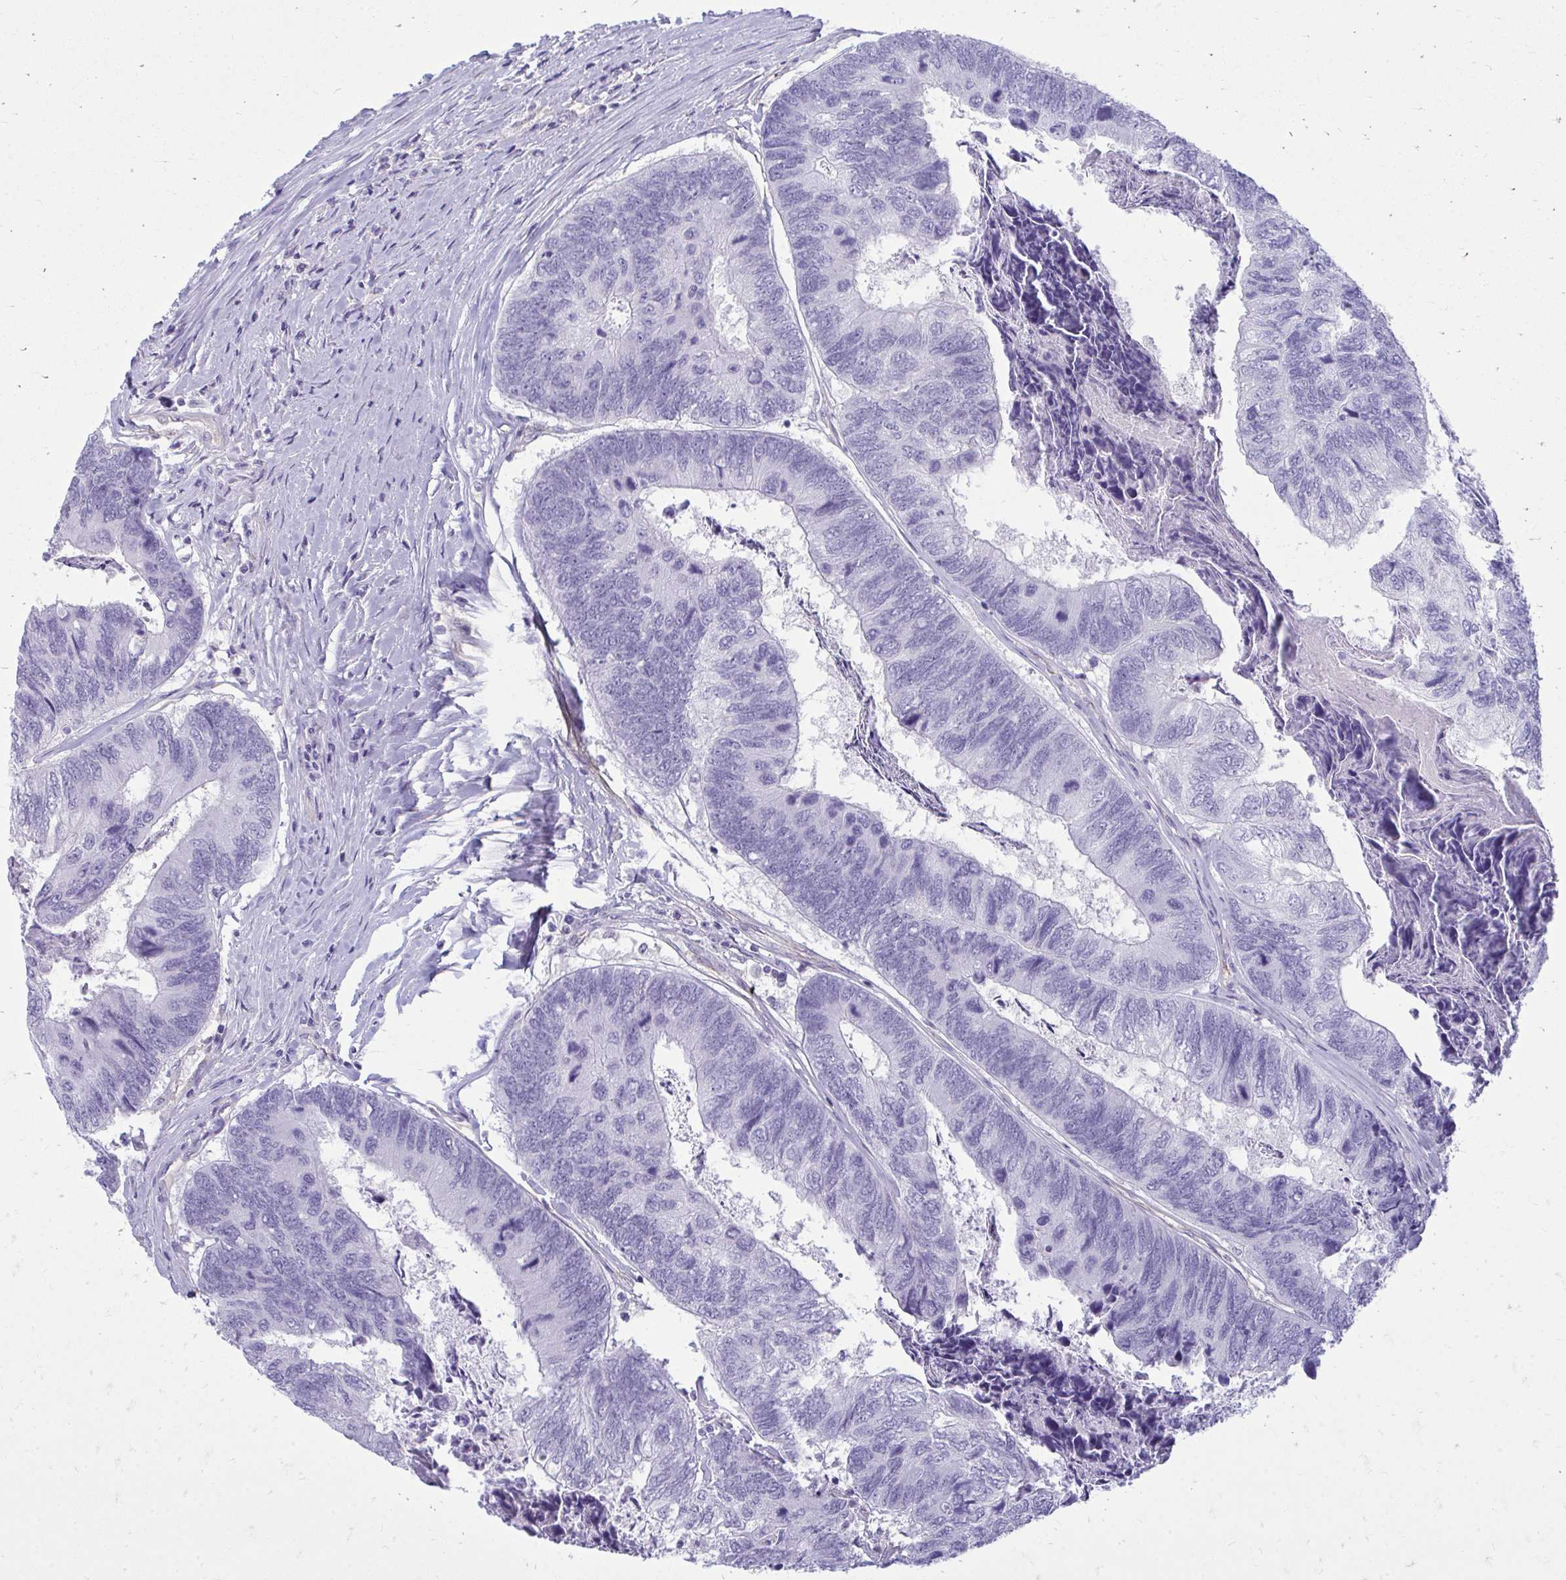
{"staining": {"intensity": "negative", "quantity": "none", "location": "none"}, "tissue": "colorectal cancer", "cell_type": "Tumor cells", "image_type": "cancer", "snomed": [{"axis": "morphology", "description": "Adenocarcinoma, NOS"}, {"axis": "topography", "description": "Colon"}], "caption": "The histopathology image reveals no significant expression in tumor cells of adenocarcinoma (colorectal).", "gene": "FABP3", "patient": {"sex": "female", "age": 67}}